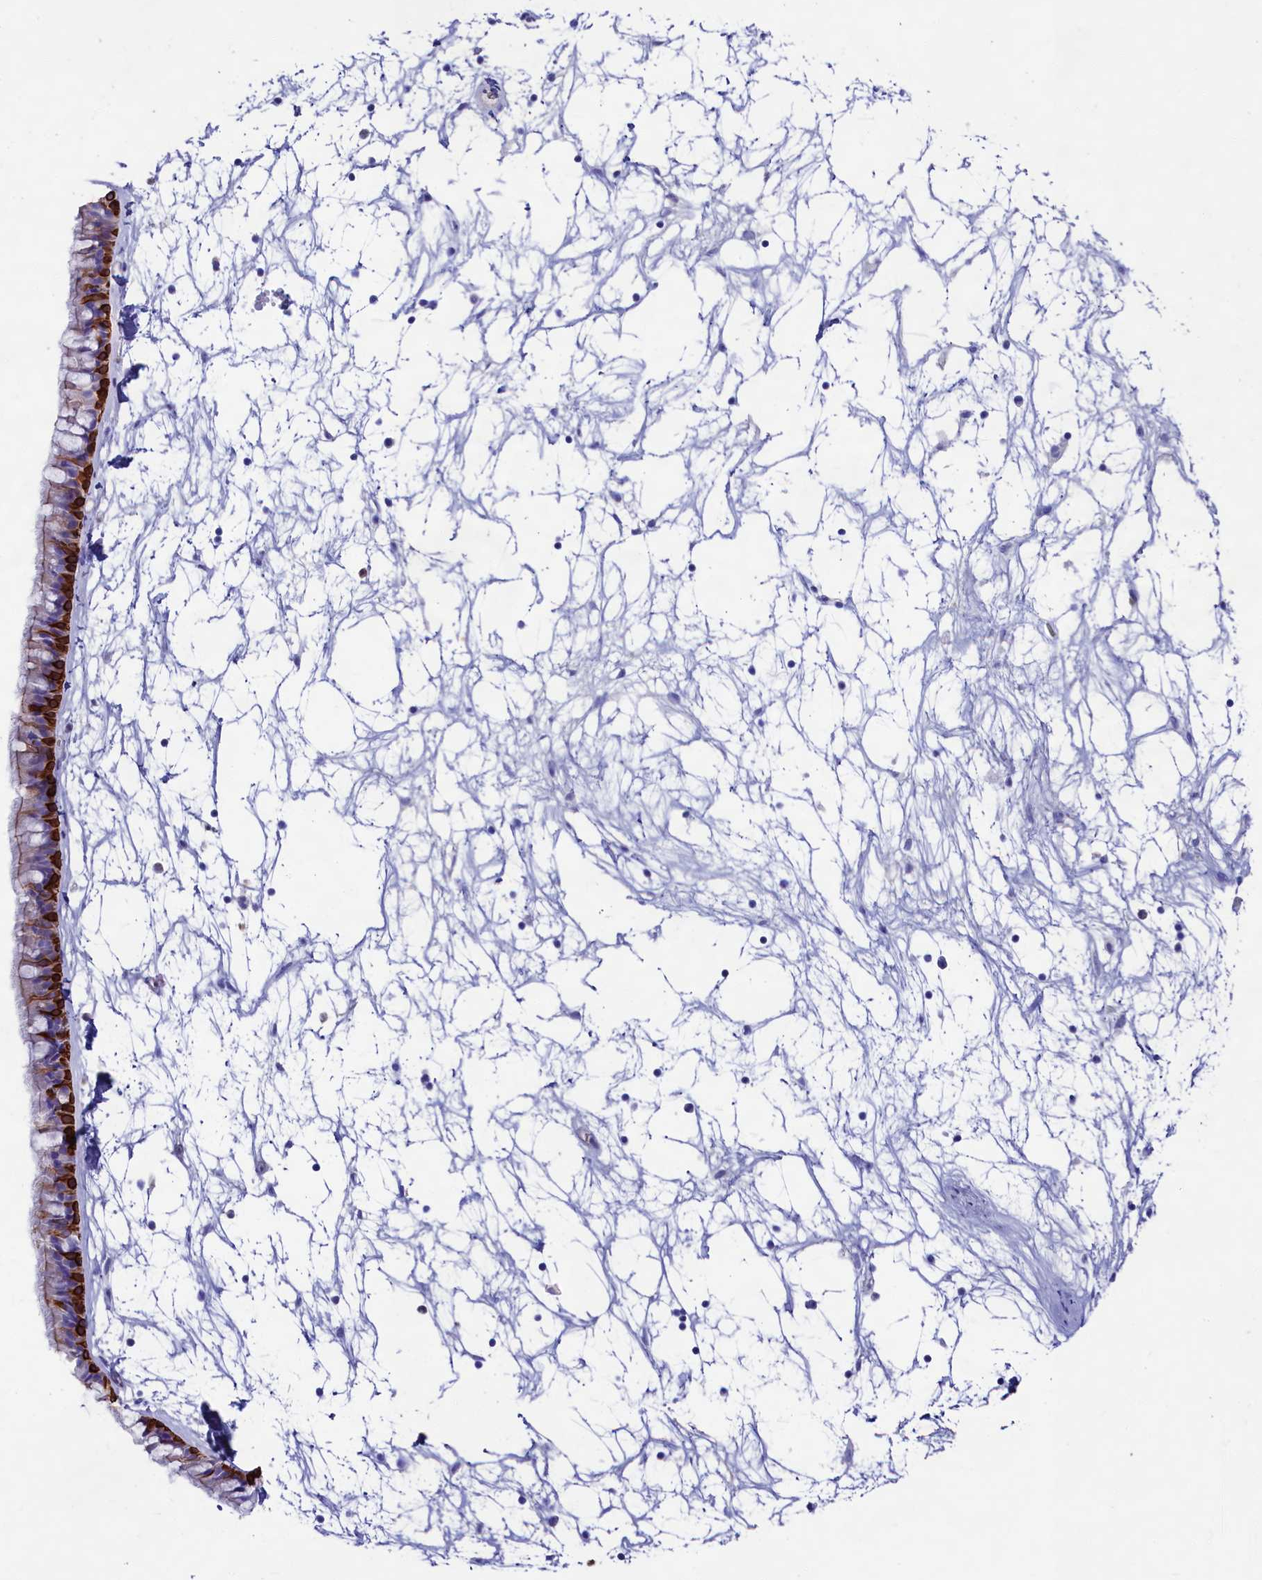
{"staining": {"intensity": "strong", "quantity": "25%-75%", "location": "cytoplasmic/membranous"}, "tissue": "nasopharynx", "cell_type": "Respiratory epithelial cells", "image_type": "normal", "snomed": [{"axis": "morphology", "description": "Normal tissue, NOS"}, {"axis": "topography", "description": "Nasopharynx"}], "caption": "Immunohistochemical staining of unremarkable nasopharynx demonstrates 25%-75% levels of strong cytoplasmic/membranous protein positivity in approximately 25%-75% of respiratory epithelial cells. (DAB = brown stain, brightfield microscopy at high magnification).", "gene": "SULT2A1", "patient": {"sex": "male", "age": 64}}